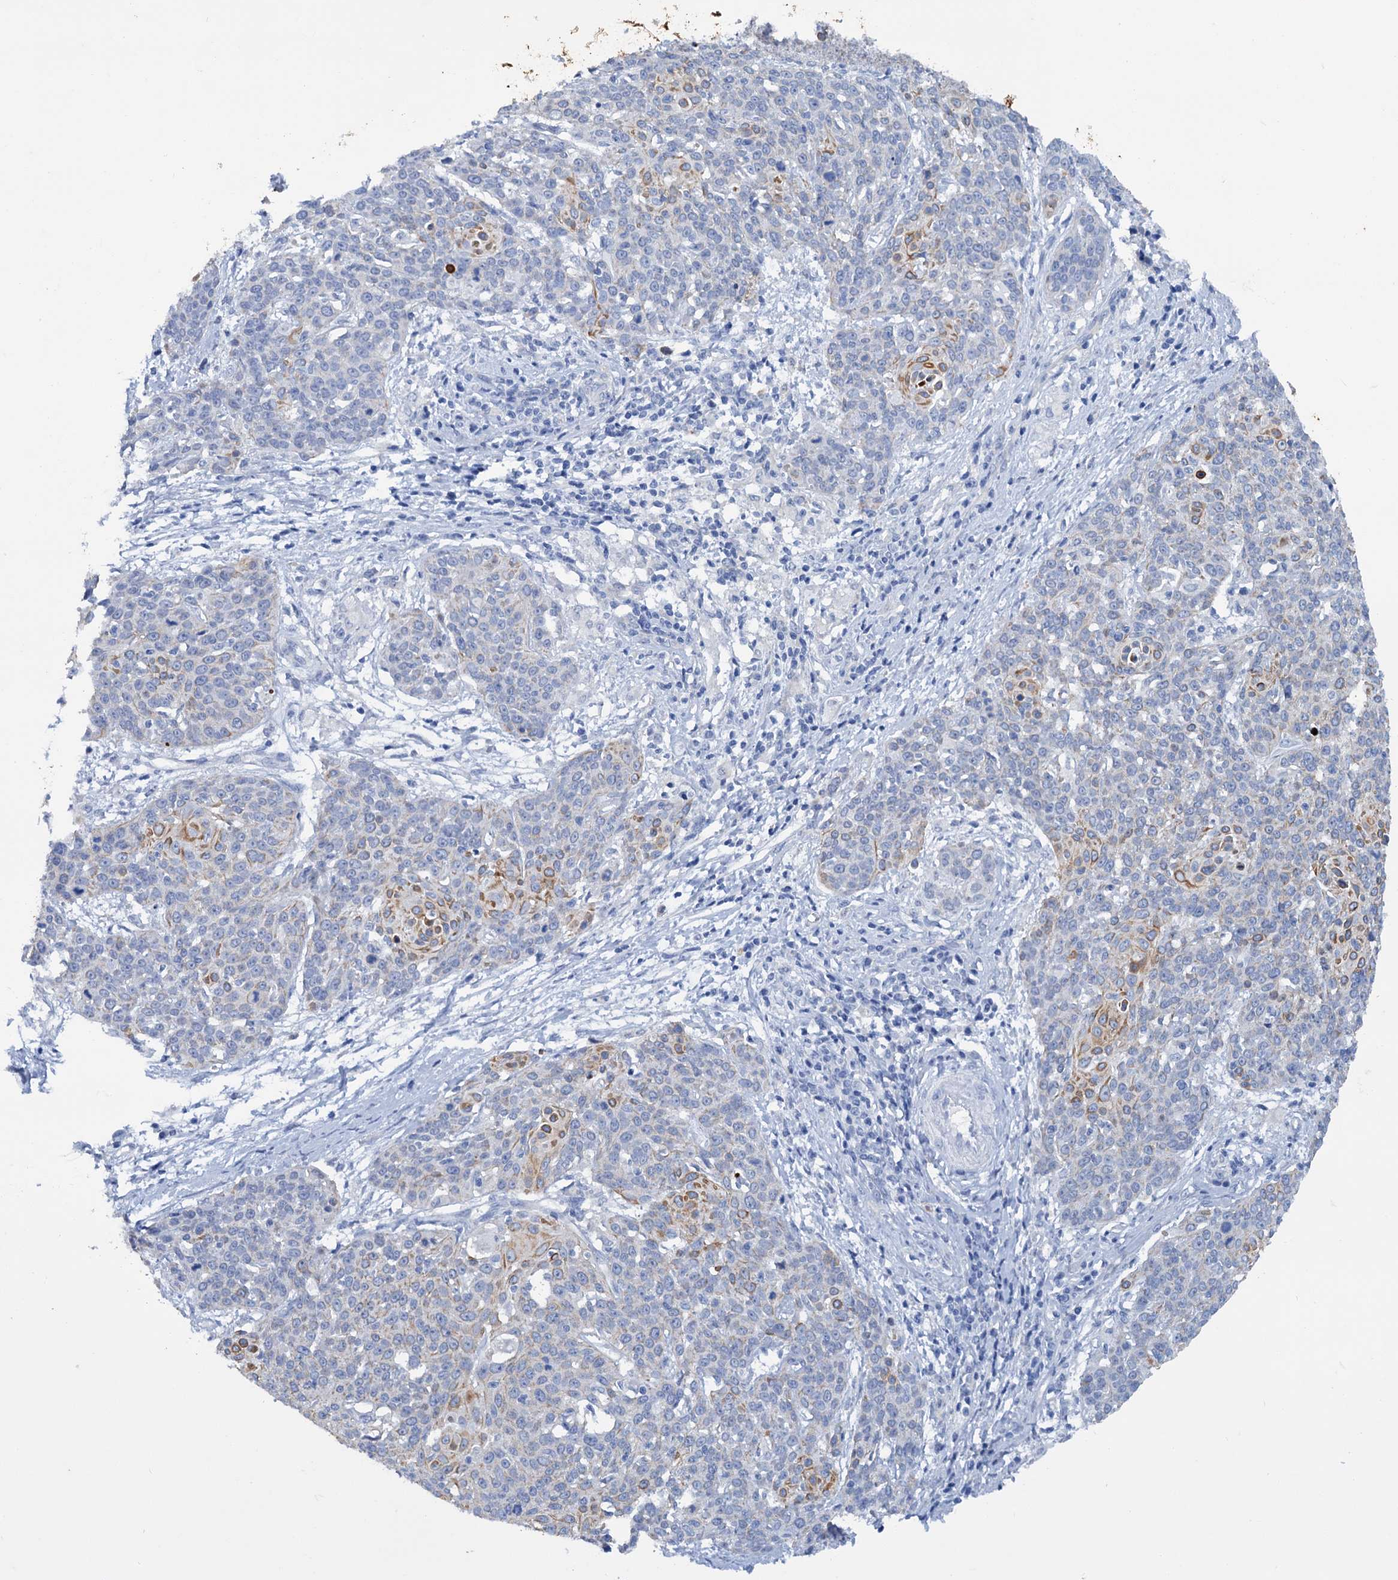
{"staining": {"intensity": "moderate", "quantity": "<25%", "location": "cytoplasmic/membranous"}, "tissue": "cervical cancer", "cell_type": "Tumor cells", "image_type": "cancer", "snomed": [{"axis": "morphology", "description": "Squamous cell carcinoma, NOS"}, {"axis": "topography", "description": "Cervix"}], "caption": "Approximately <25% of tumor cells in human squamous cell carcinoma (cervical) show moderate cytoplasmic/membranous protein expression as visualized by brown immunohistochemical staining.", "gene": "FAAP20", "patient": {"sex": "female", "age": 38}}